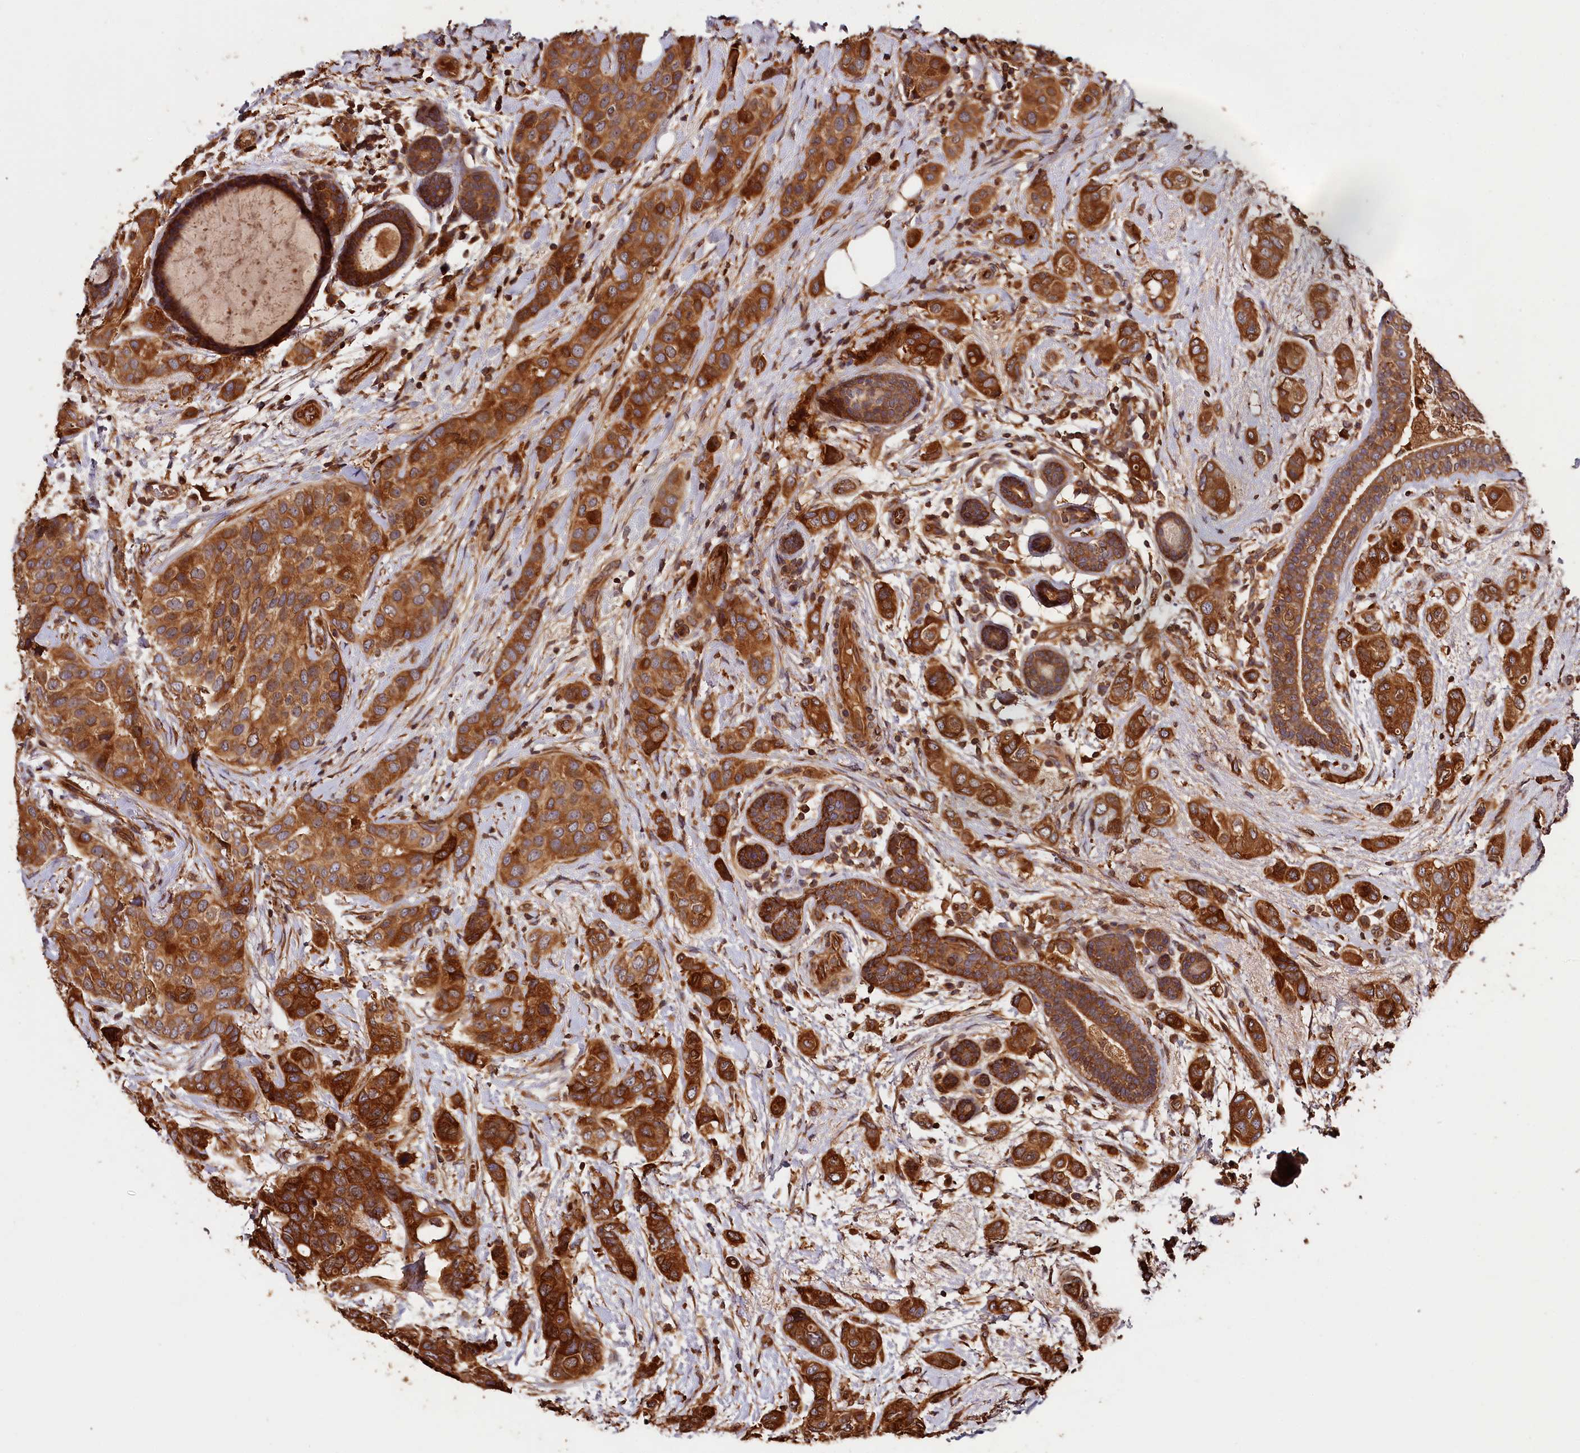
{"staining": {"intensity": "strong", "quantity": ">75%", "location": "cytoplasmic/membranous"}, "tissue": "breast cancer", "cell_type": "Tumor cells", "image_type": "cancer", "snomed": [{"axis": "morphology", "description": "Lobular carcinoma"}, {"axis": "topography", "description": "Breast"}], "caption": "Human breast lobular carcinoma stained with a protein marker demonstrates strong staining in tumor cells.", "gene": "HMOX2", "patient": {"sex": "female", "age": 51}}